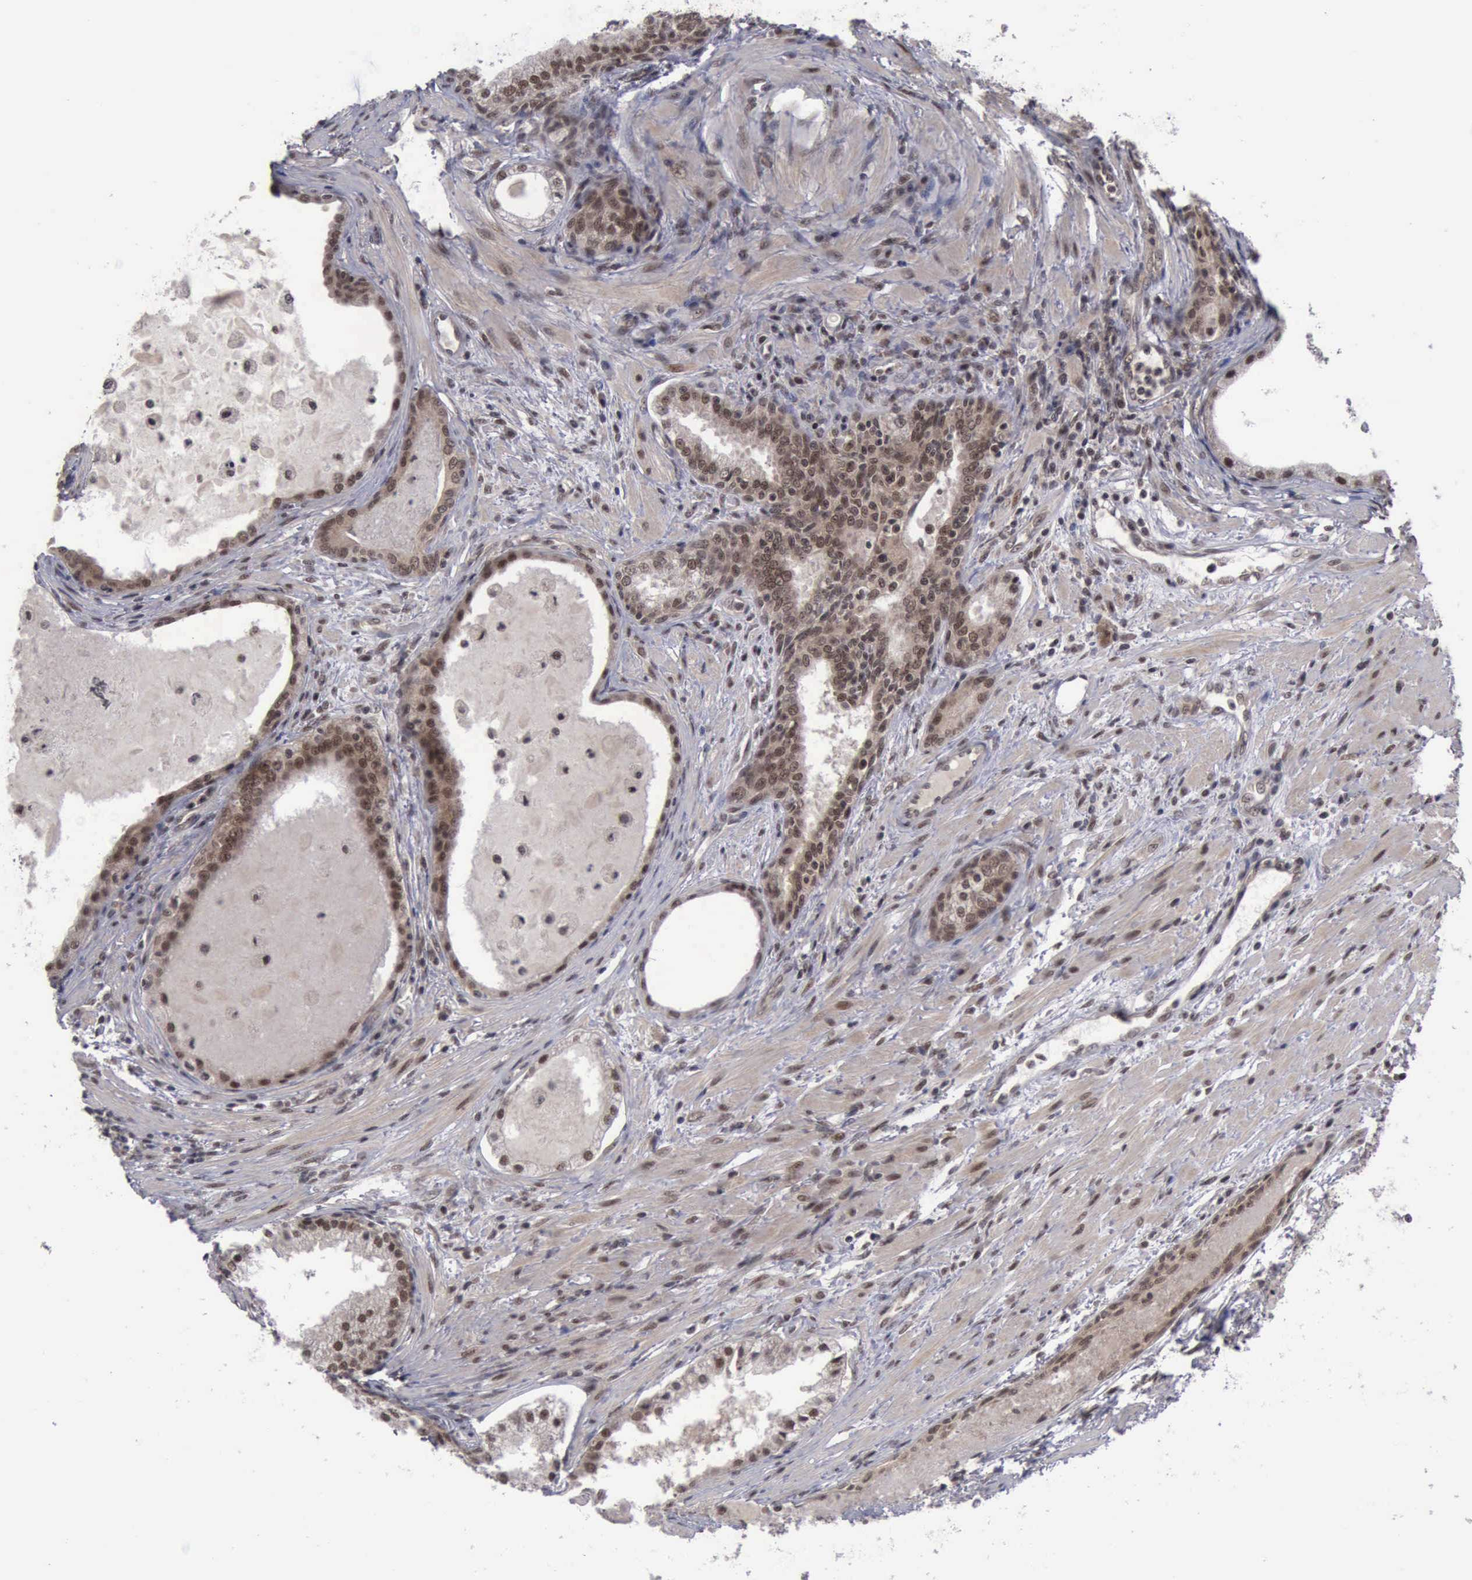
{"staining": {"intensity": "strong", "quantity": ">75%", "location": "cytoplasmic/membranous,nuclear"}, "tissue": "prostate cancer", "cell_type": "Tumor cells", "image_type": "cancer", "snomed": [{"axis": "morphology", "description": "Adenocarcinoma, Medium grade"}, {"axis": "topography", "description": "Prostate"}], "caption": "A high amount of strong cytoplasmic/membranous and nuclear positivity is present in approximately >75% of tumor cells in prostate adenocarcinoma (medium-grade) tissue. The protein is shown in brown color, while the nuclei are stained blue.", "gene": "ATM", "patient": {"sex": "male", "age": 70}}